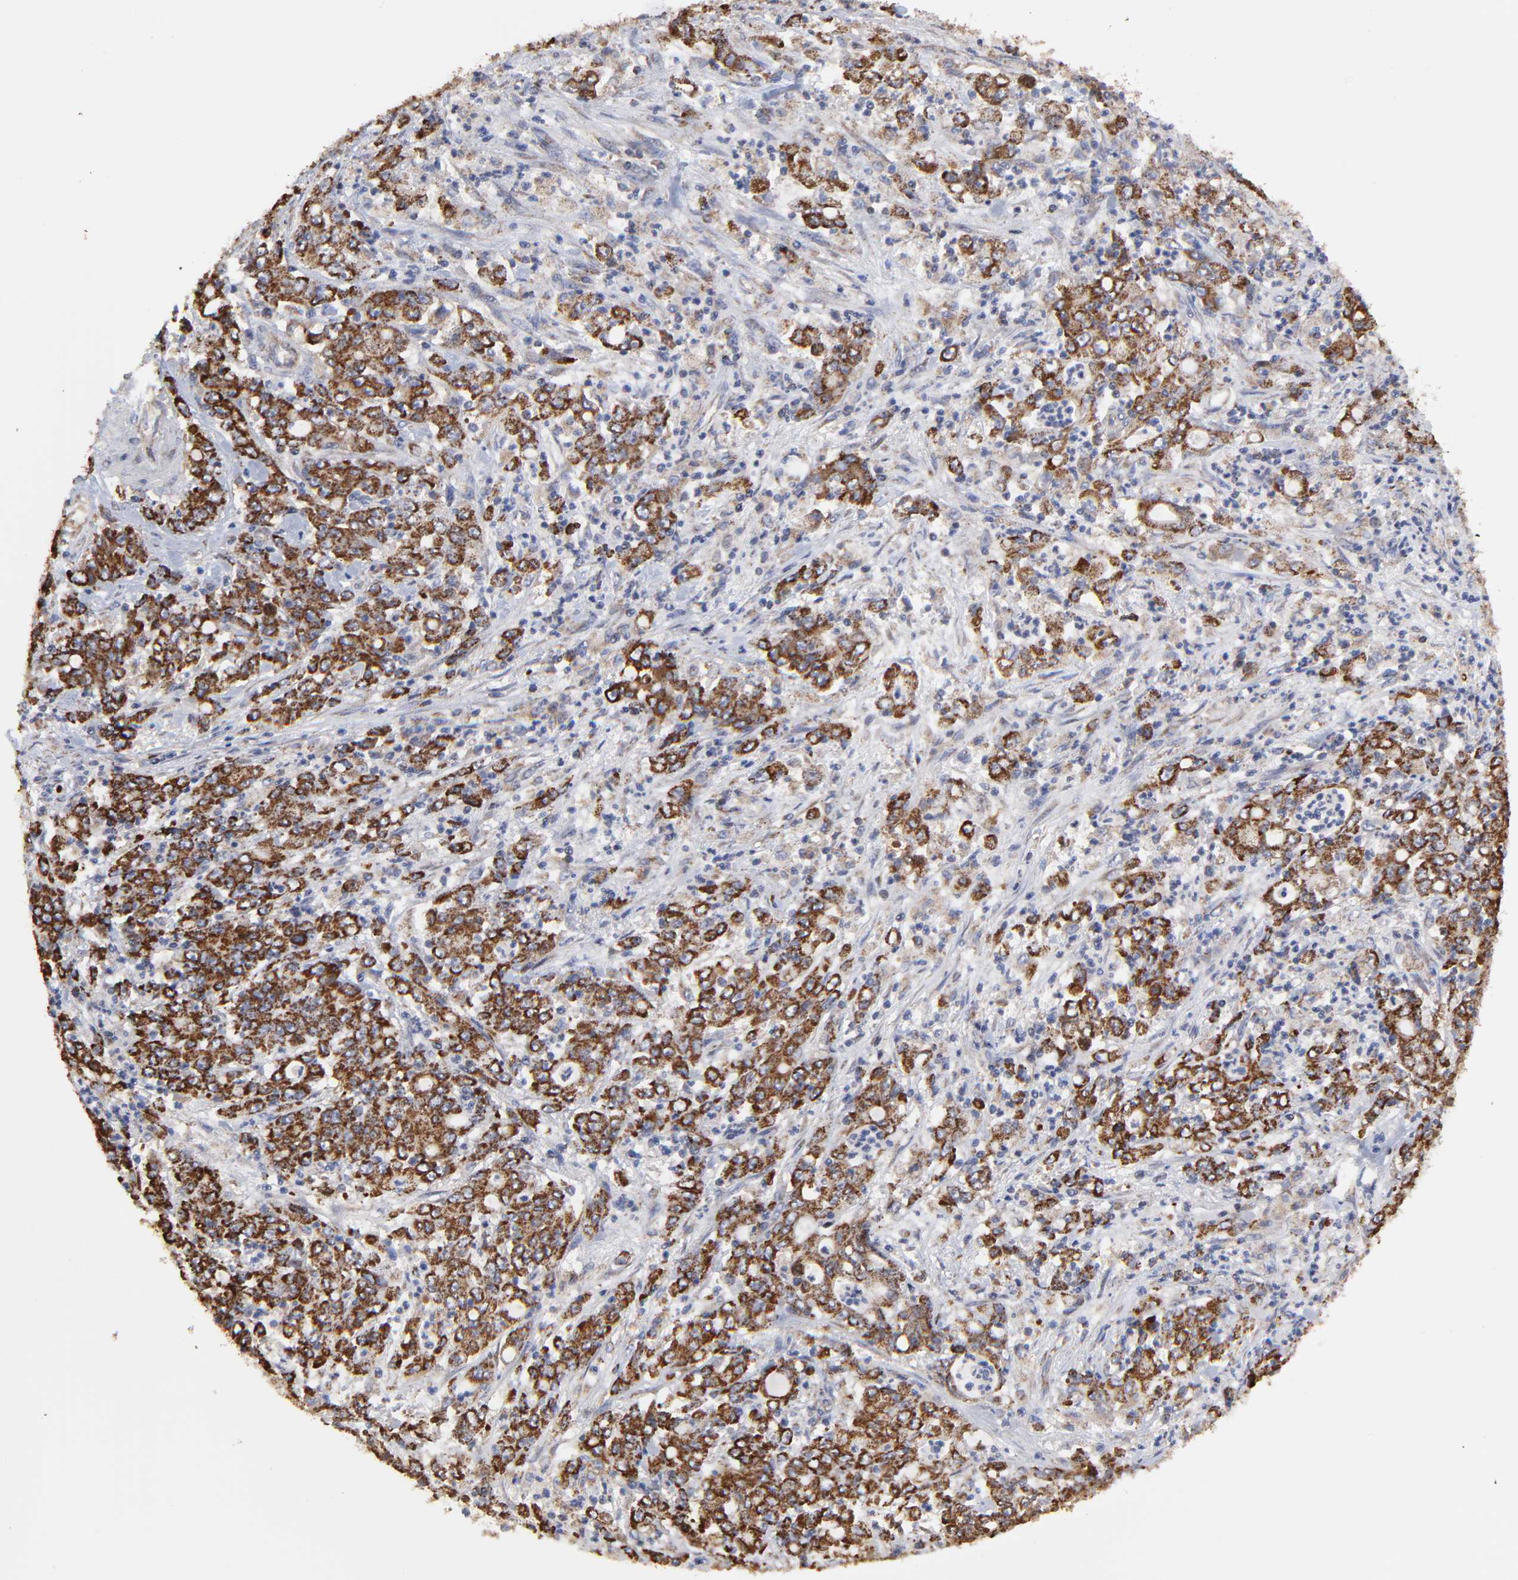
{"staining": {"intensity": "strong", "quantity": ">75%", "location": "cytoplasmic/membranous"}, "tissue": "stomach cancer", "cell_type": "Tumor cells", "image_type": "cancer", "snomed": [{"axis": "morphology", "description": "Adenocarcinoma, NOS"}, {"axis": "topography", "description": "Stomach, lower"}], "caption": "Adenocarcinoma (stomach) was stained to show a protein in brown. There is high levels of strong cytoplasmic/membranous positivity in approximately >75% of tumor cells.", "gene": "ZNF550", "patient": {"sex": "female", "age": 71}}